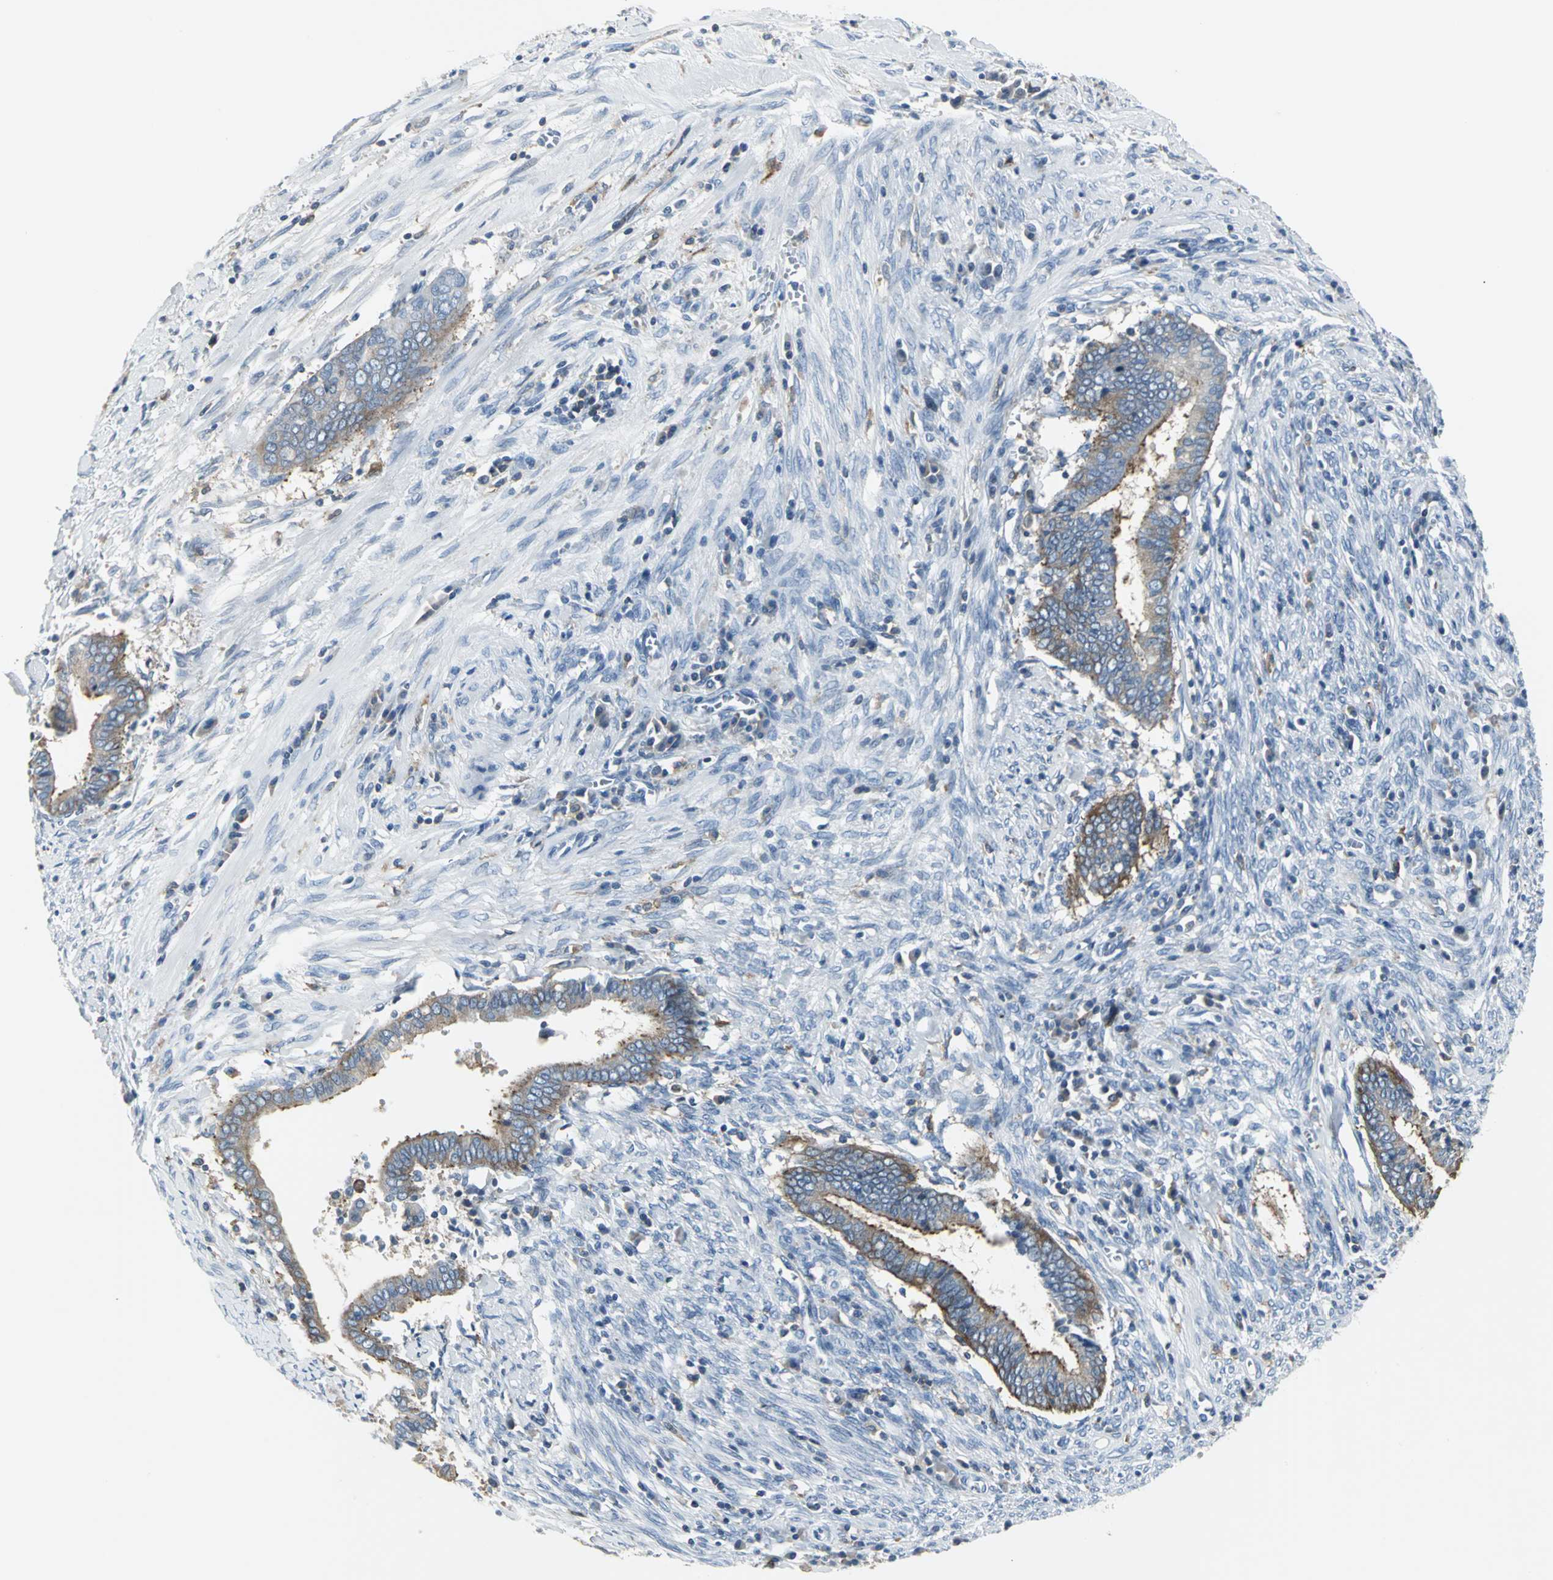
{"staining": {"intensity": "moderate", "quantity": ">75%", "location": "cytoplasmic/membranous"}, "tissue": "cervical cancer", "cell_type": "Tumor cells", "image_type": "cancer", "snomed": [{"axis": "morphology", "description": "Adenocarcinoma, NOS"}, {"axis": "topography", "description": "Cervix"}], "caption": "Moderate cytoplasmic/membranous expression is appreciated in about >75% of tumor cells in adenocarcinoma (cervical). (DAB = brown stain, brightfield microscopy at high magnification).", "gene": "IQGAP2", "patient": {"sex": "female", "age": 44}}